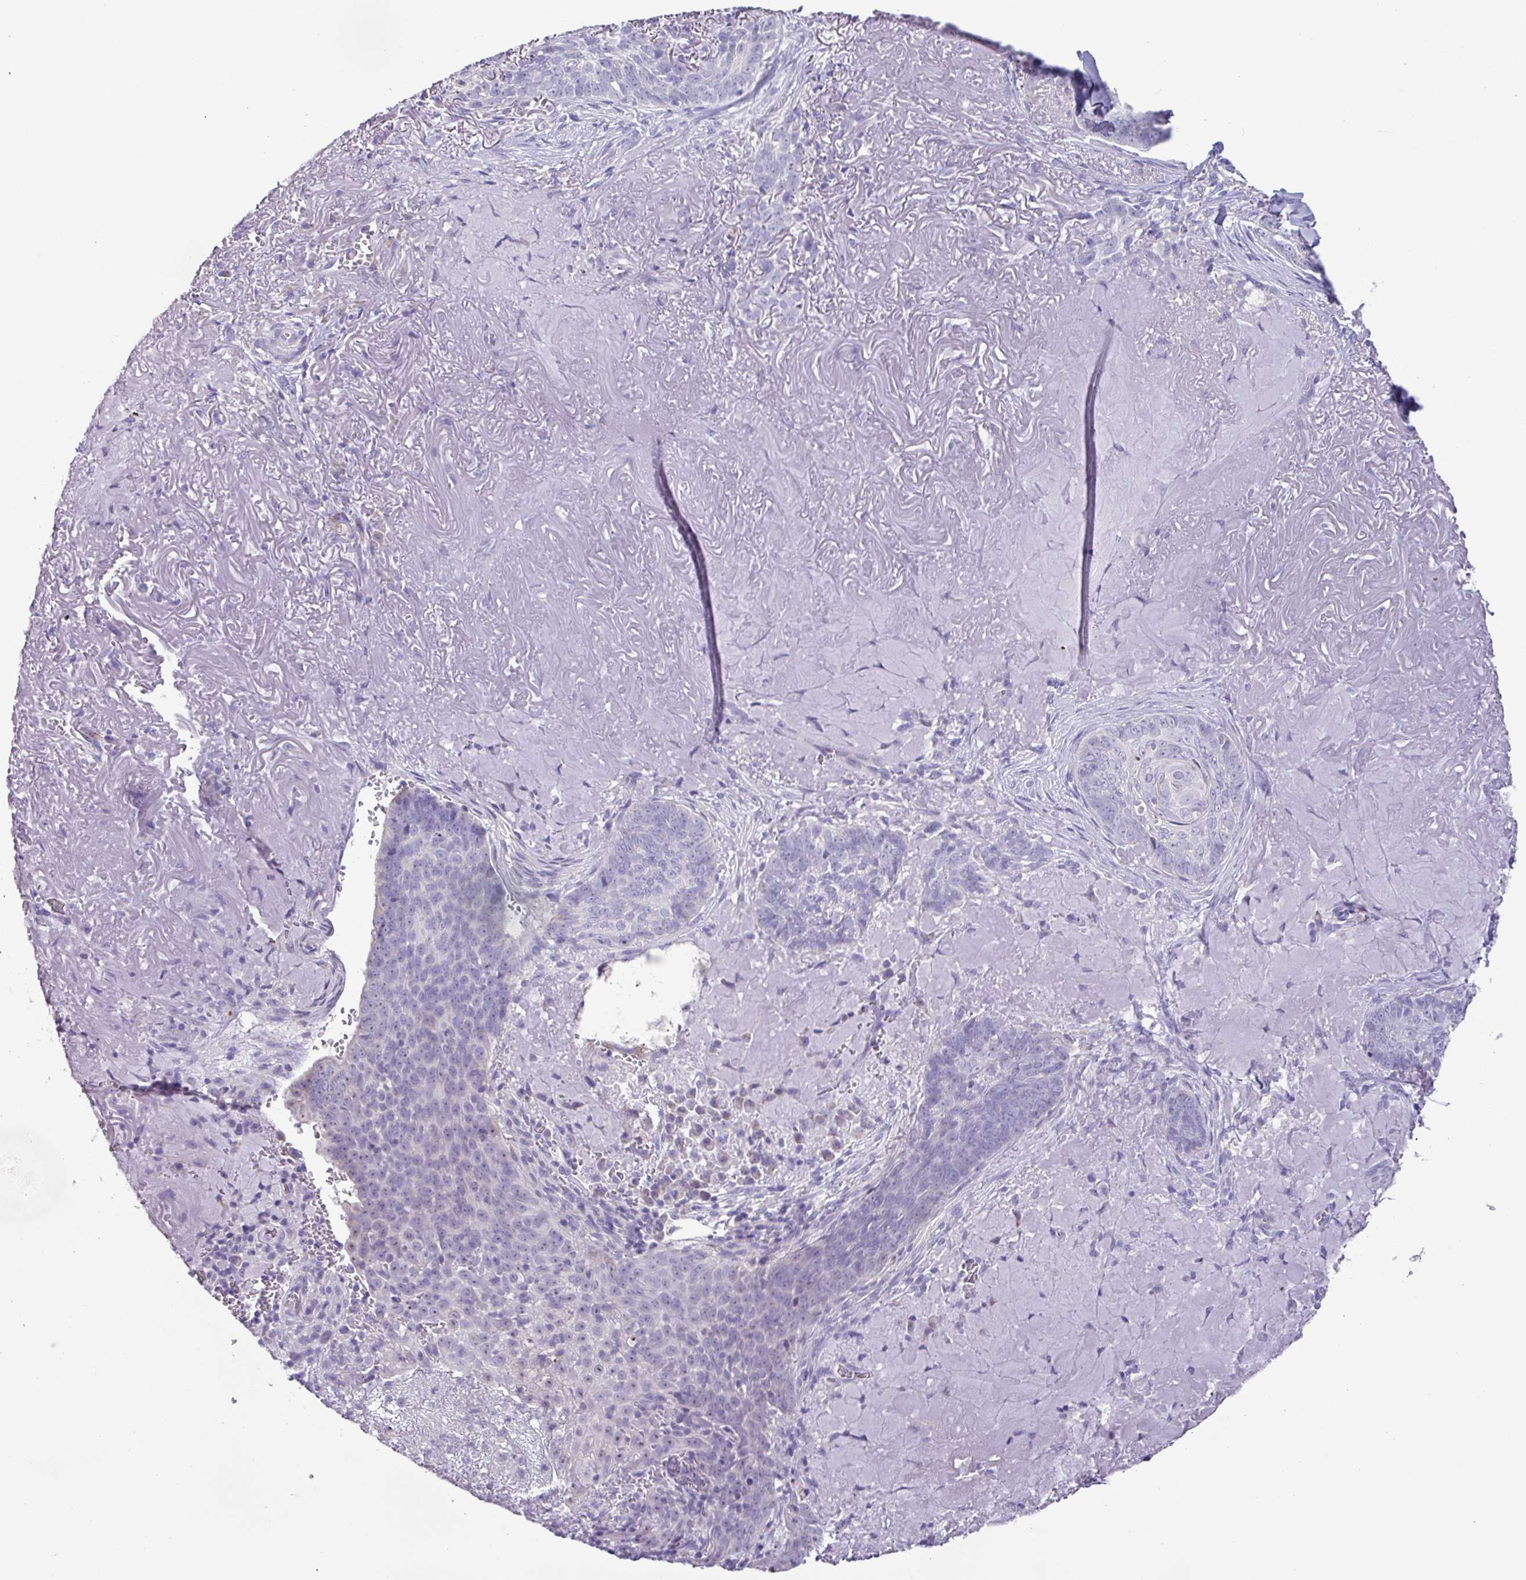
{"staining": {"intensity": "negative", "quantity": "none", "location": "none"}, "tissue": "skin cancer", "cell_type": "Tumor cells", "image_type": "cancer", "snomed": [{"axis": "morphology", "description": "Basal cell carcinoma"}, {"axis": "topography", "description": "Skin"}, {"axis": "topography", "description": "Skin of face"}], "caption": "High magnification brightfield microscopy of skin basal cell carcinoma stained with DAB (3,3'-diaminobenzidine) (brown) and counterstained with hematoxylin (blue): tumor cells show no significant positivity.", "gene": "MT-ND4", "patient": {"sex": "female", "age": 95}}